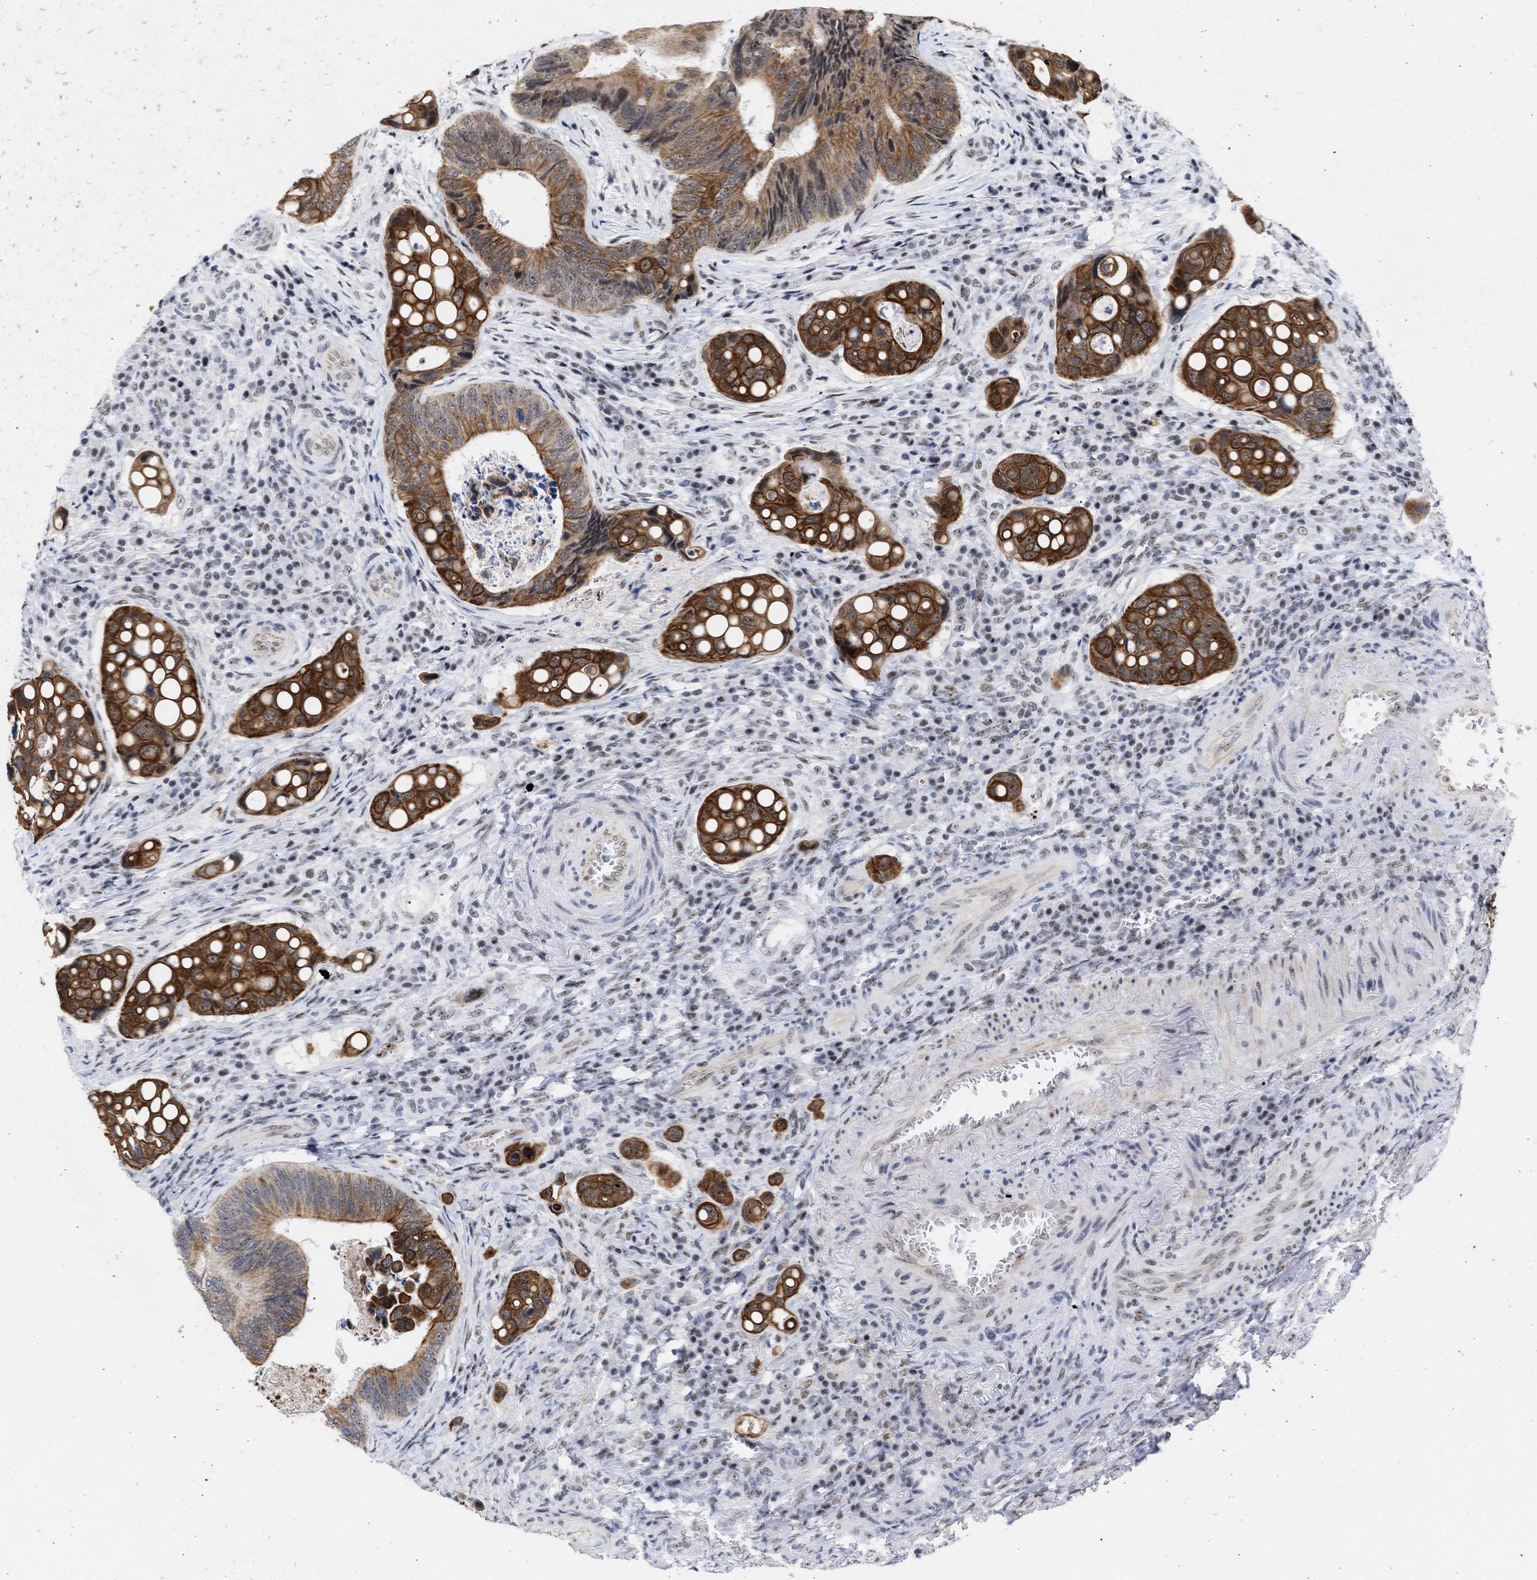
{"staining": {"intensity": "strong", "quantity": ">75%", "location": "cytoplasmic/membranous,nuclear"}, "tissue": "colorectal cancer", "cell_type": "Tumor cells", "image_type": "cancer", "snomed": [{"axis": "morphology", "description": "Inflammation, NOS"}, {"axis": "morphology", "description": "Adenocarcinoma, NOS"}, {"axis": "topography", "description": "Colon"}], "caption": "Human colorectal adenocarcinoma stained with a protein marker shows strong staining in tumor cells.", "gene": "DDX41", "patient": {"sex": "male", "age": 72}}